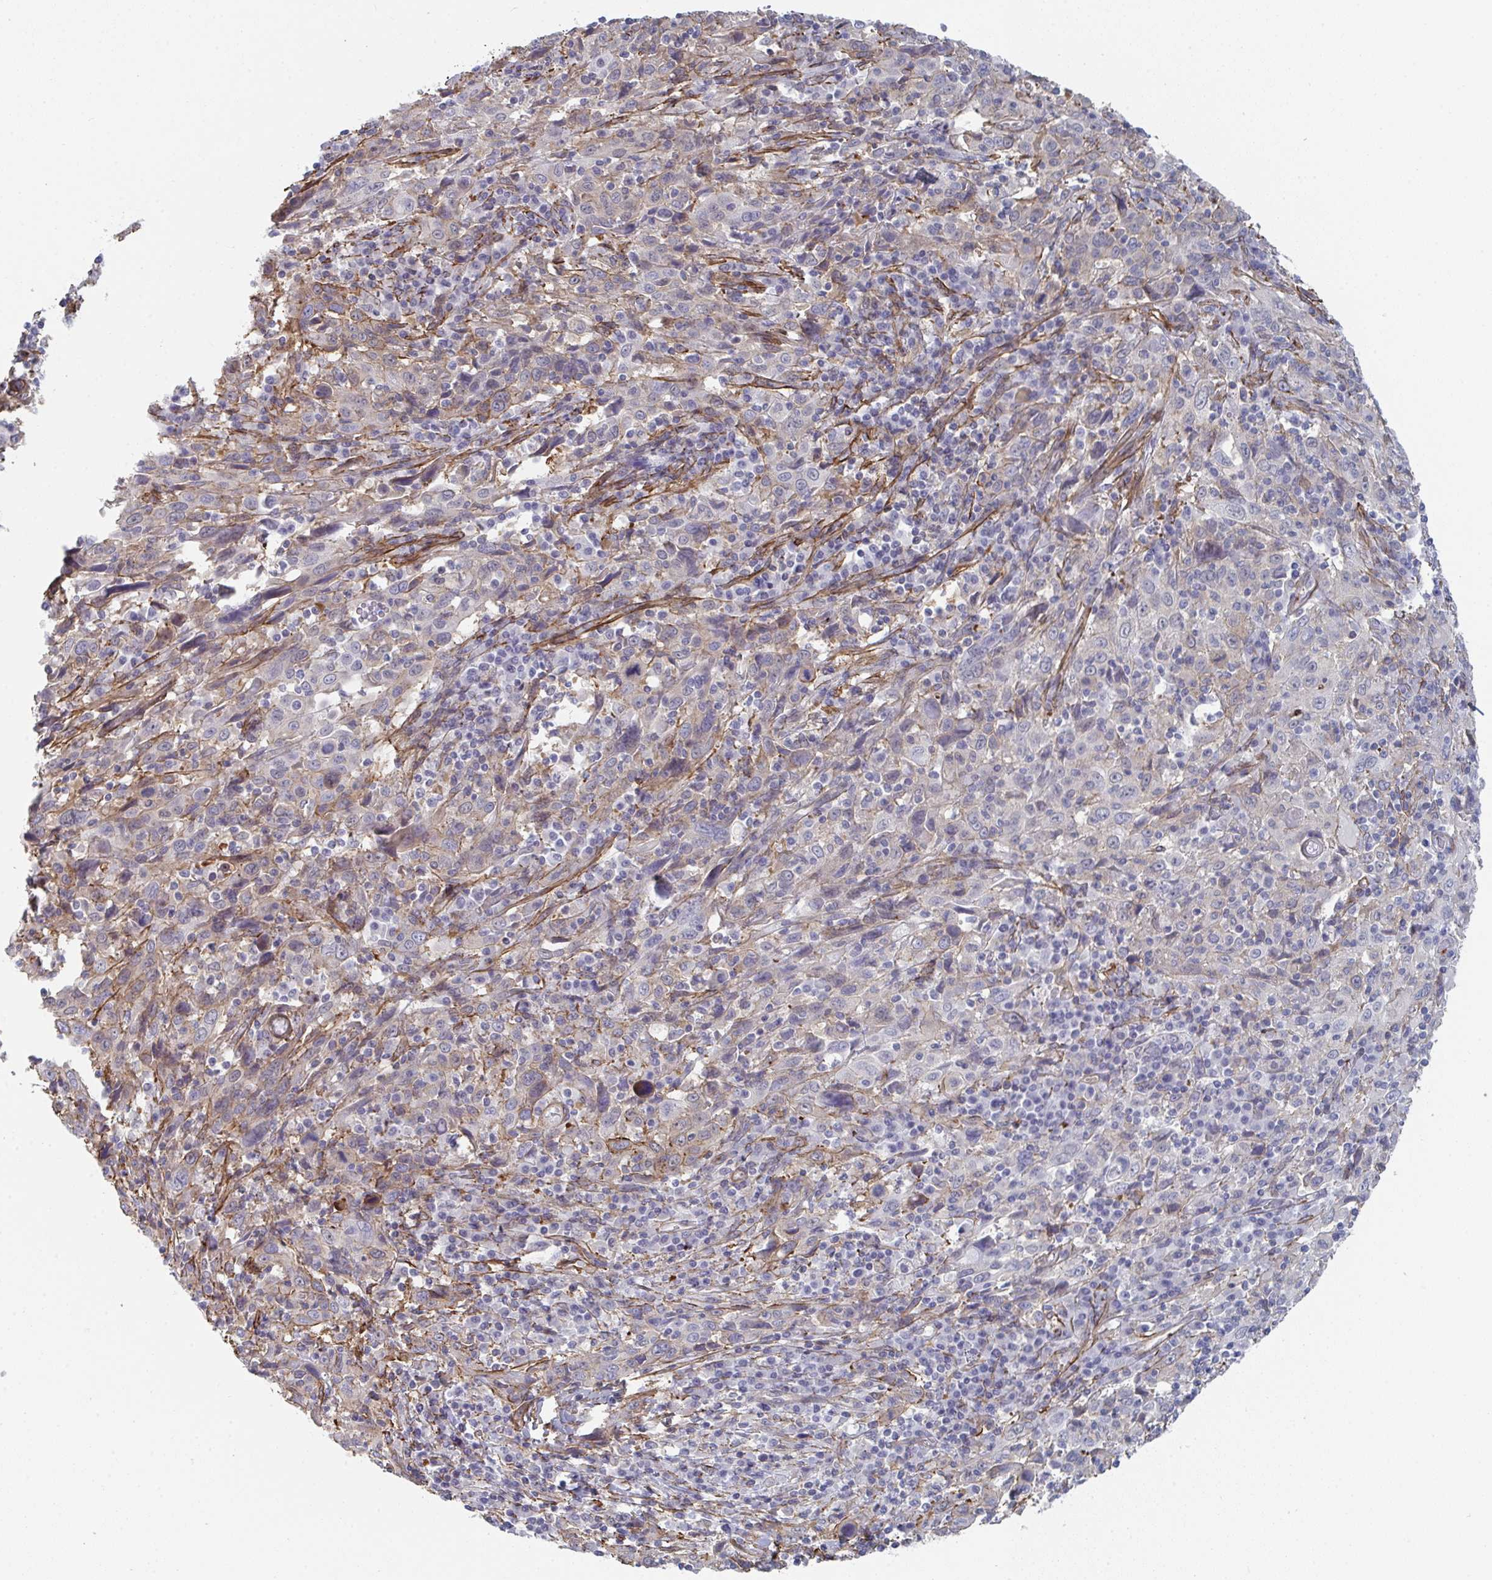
{"staining": {"intensity": "moderate", "quantity": "<25%", "location": "cytoplasmic/membranous"}, "tissue": "cervical cancer", "cell_type": "Tumor cells", "image_type": "cancer", "snomed": [{"axis": "morphology", "description": "Squamous cell carcinoma, NOS"}, {"axis": "topography", "description": "Cervix"}], "caption": "A brown stain shows moderate cytoplasmic/membranous staining of a protein in human cervical squamous cell carcinoma tumor cells.", "gene": "NEURL4", "patient": {"sex": "female", "age": 46}}